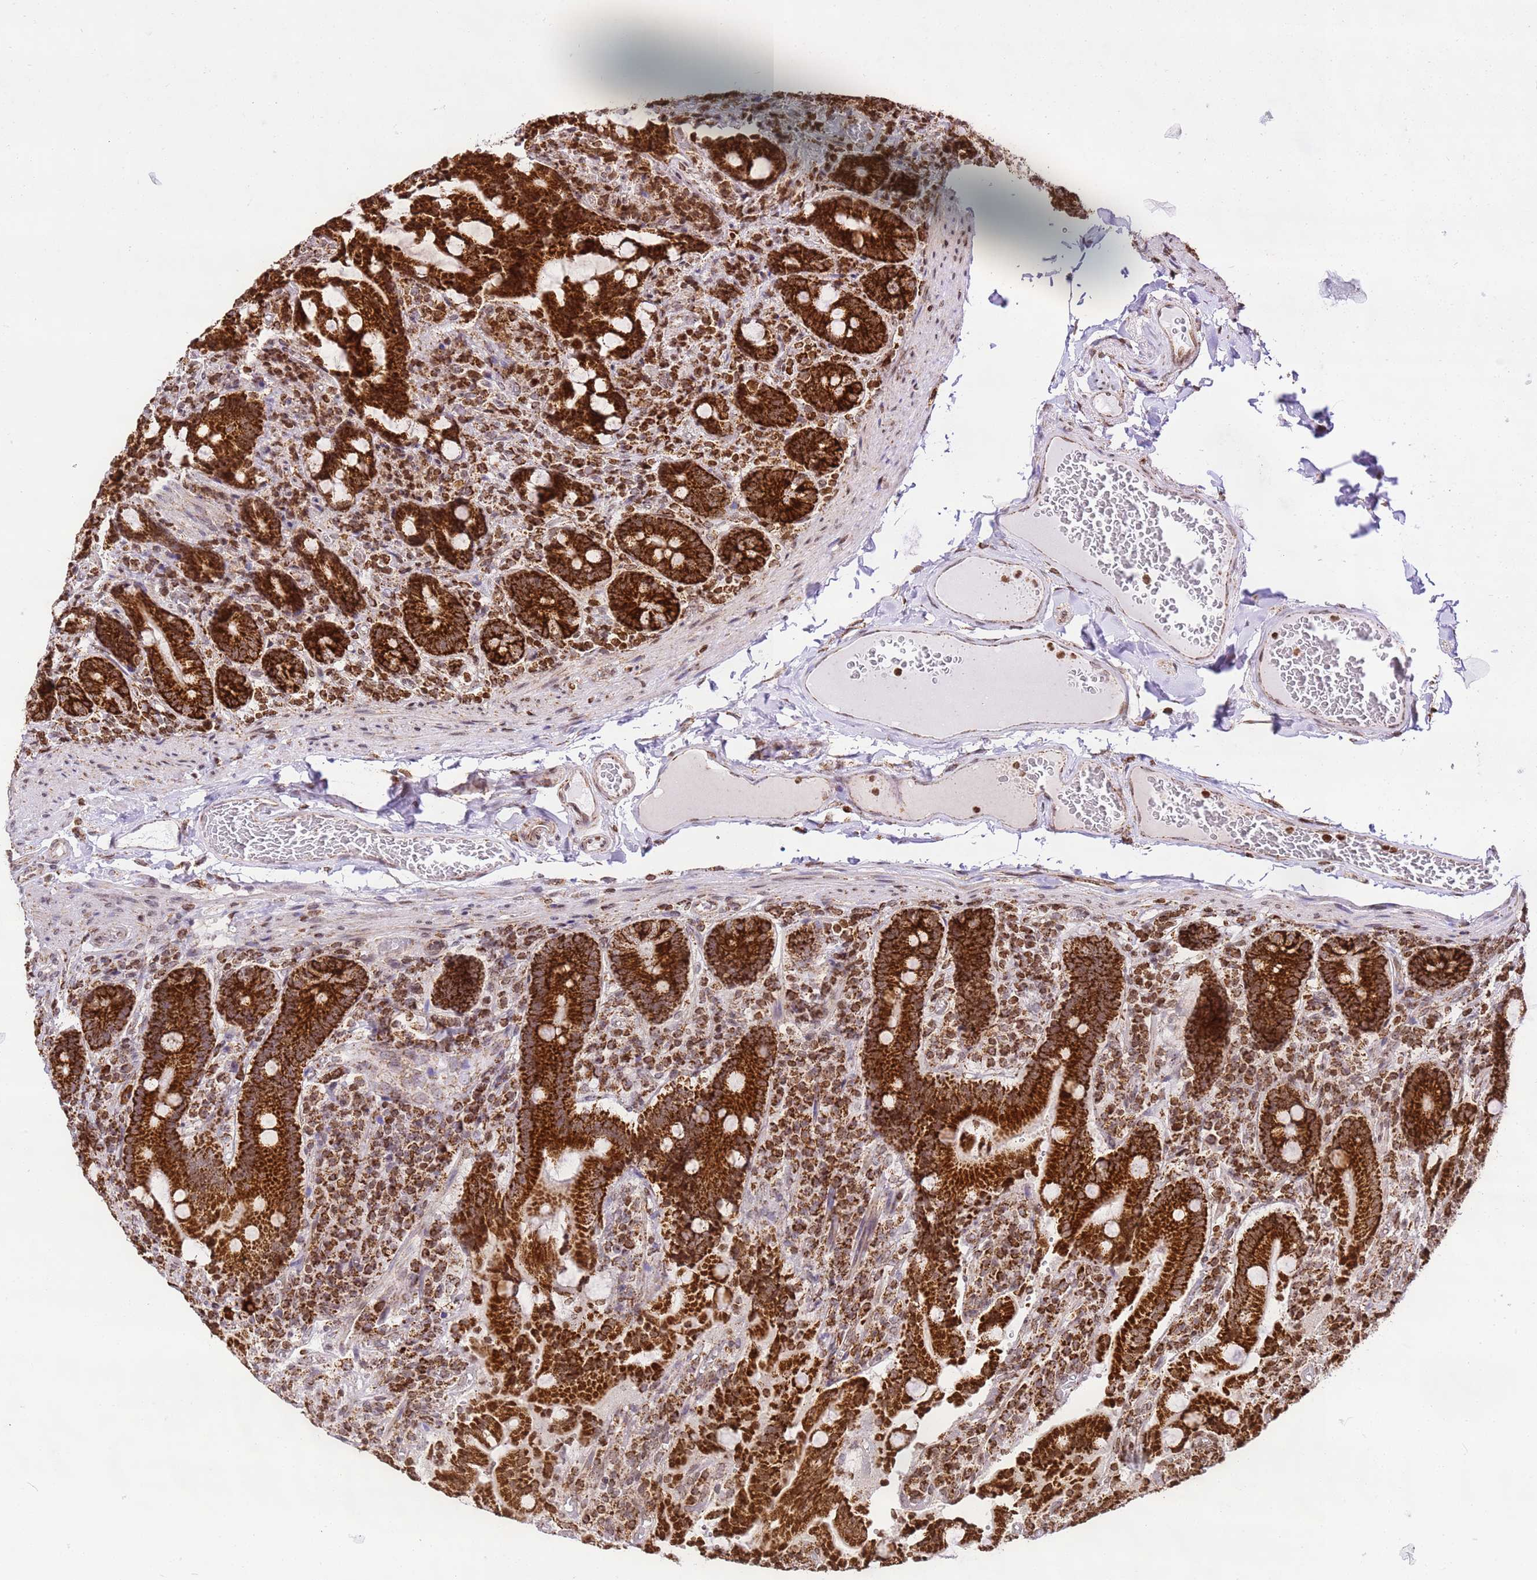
{"staining": {"intensity": "strong", "quantity": ">75%", "location": "cytoplasmic/membranous"}, "tissue": "duodenum", "cell_type": "Glandular cells", "image_type": "normal", "snomed": [{"axis": "morphology", "description": "Normal tissue, NOS"}, {"axis": "topography", "description": "Duodenum"}], "caption": "The micrograph demonstrates staining of benign duodenum, revealing strong cytoplasmic/membranous protein positivity (brown color) within glandular cells.", "gene": "HSPE1", "patient": {"sex": "female", "age": 62}}